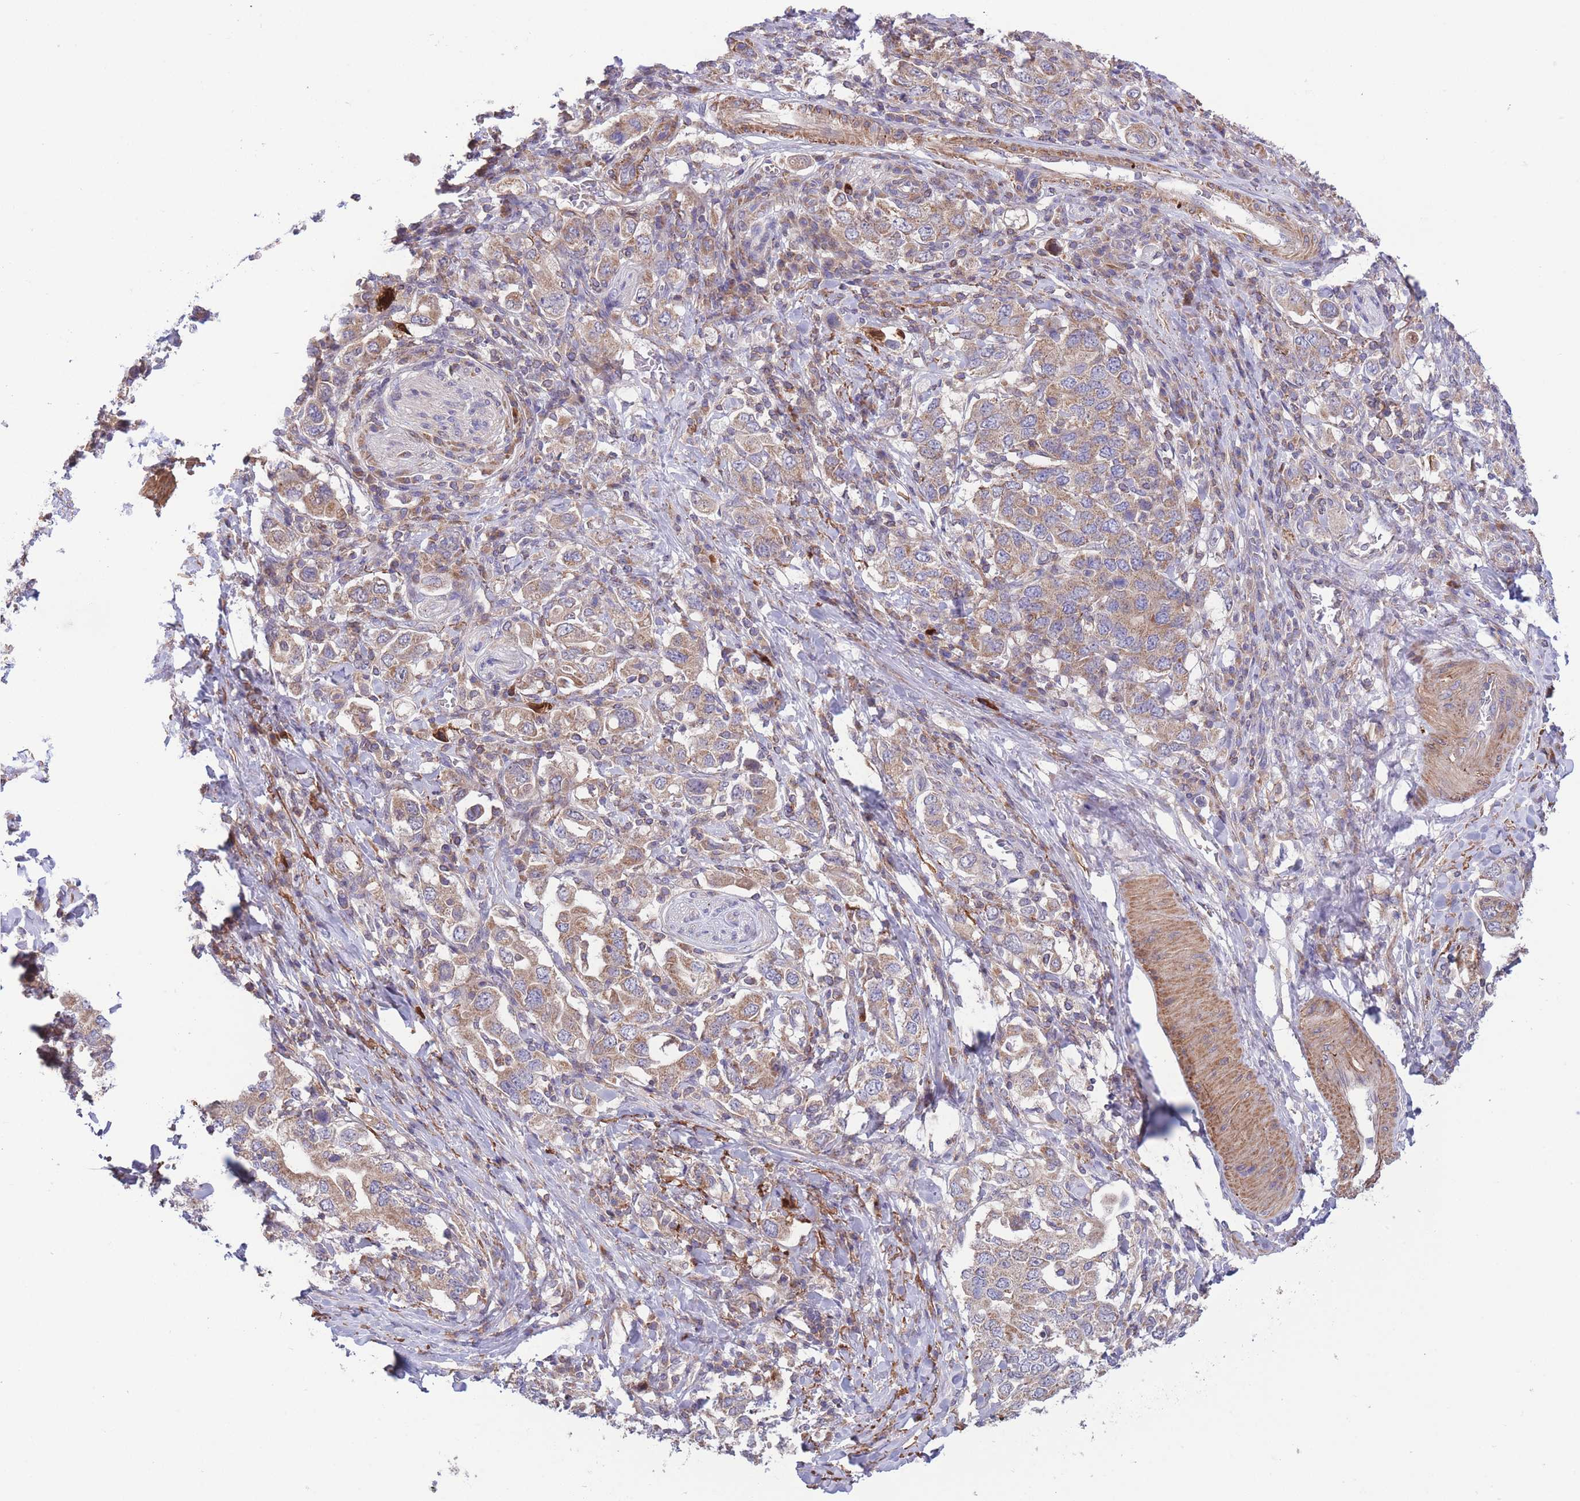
{"staining": {"intensity": "moderate", "quantity": ">75%", "location": "cytoplasmic/membranous"}, "tissue": "stomach cancer", "cell_type": "Tumor cells", "image_type": "cancer", "snomed": [{"axis": "morphology", "description": "Adenocarcinoma, NOS"}, {"axis": "topography", "description": "Stomach, upper"}, {"axis": "topography", "description": "Stomach"}], "caption": "An image showing moderate cytoplasmic/membranous staining in about >75% of tumor cells in adenocarcinoma (stomach), as visualized by brown immunohistochemical staining.", "gene": "ATP13A2", "patient": {"sex": "male", "age": 62}}